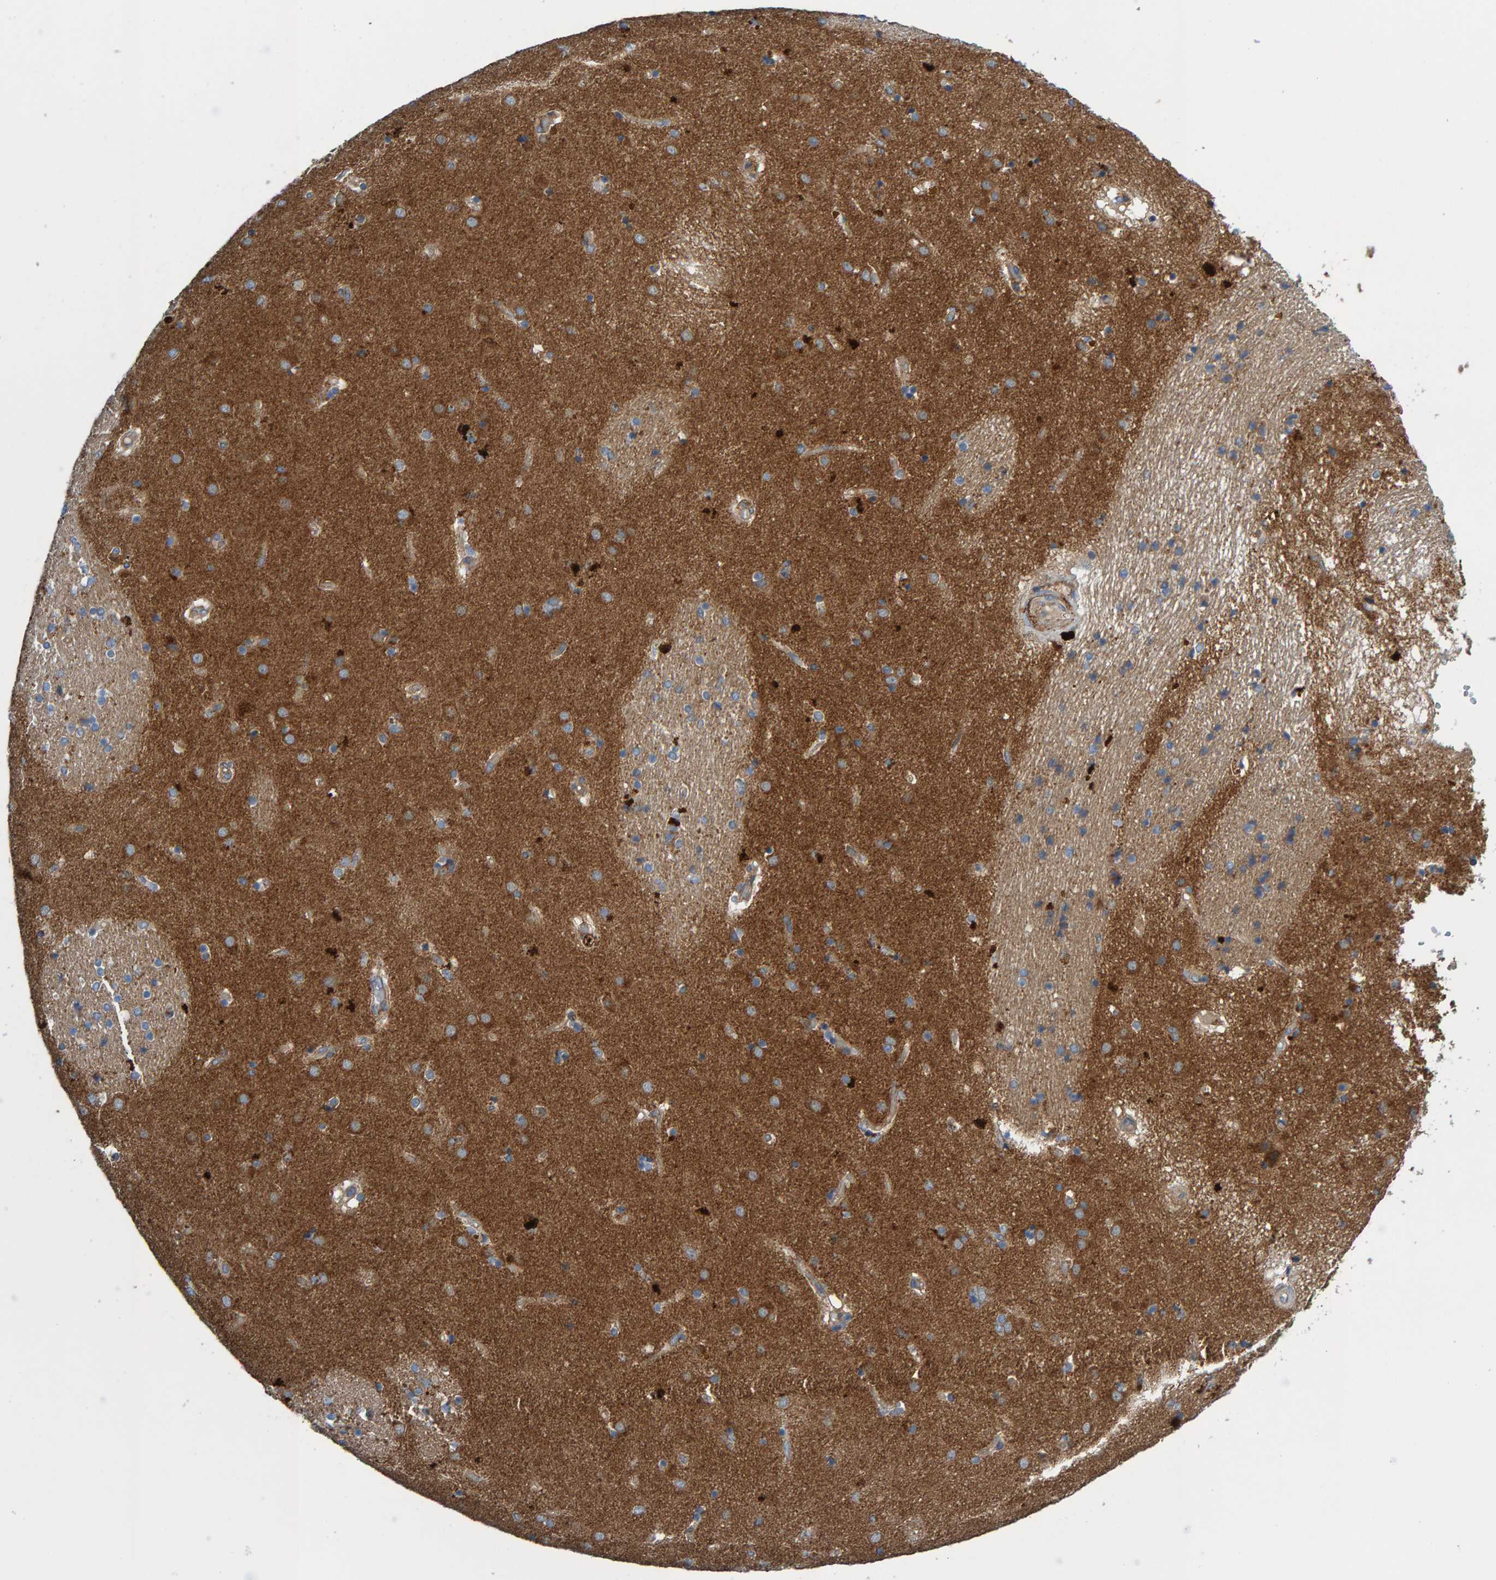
{"staining": {"intensity": "moderate", "quantity": "<25%", "location": "cytoplasmic/membranous"}, "tissue": "caudate", "cell_type": "Glial cells", "image_type": "normal", "snomed": [{"axis": "morphology", "description": "Normal tissue, NOS"}, {"axis": "topography", "description": "Lateral ventricle wall"}], "caption": "Immunohistochemistry staining of benign caudate, which shows low levels of moderate cytoplasmic/membranous expression in approximately <25% of glial cells indicating moderate cytoplasmic/membranous protein positivity. The staining was performed using DAB (3,3'-diaminobenzidine) (brown) for protein detection and nuclei were counterstained in hematoxylin (blue).", "gene": "MKLN1", "patient": {"sex": "male", "age": 70}}